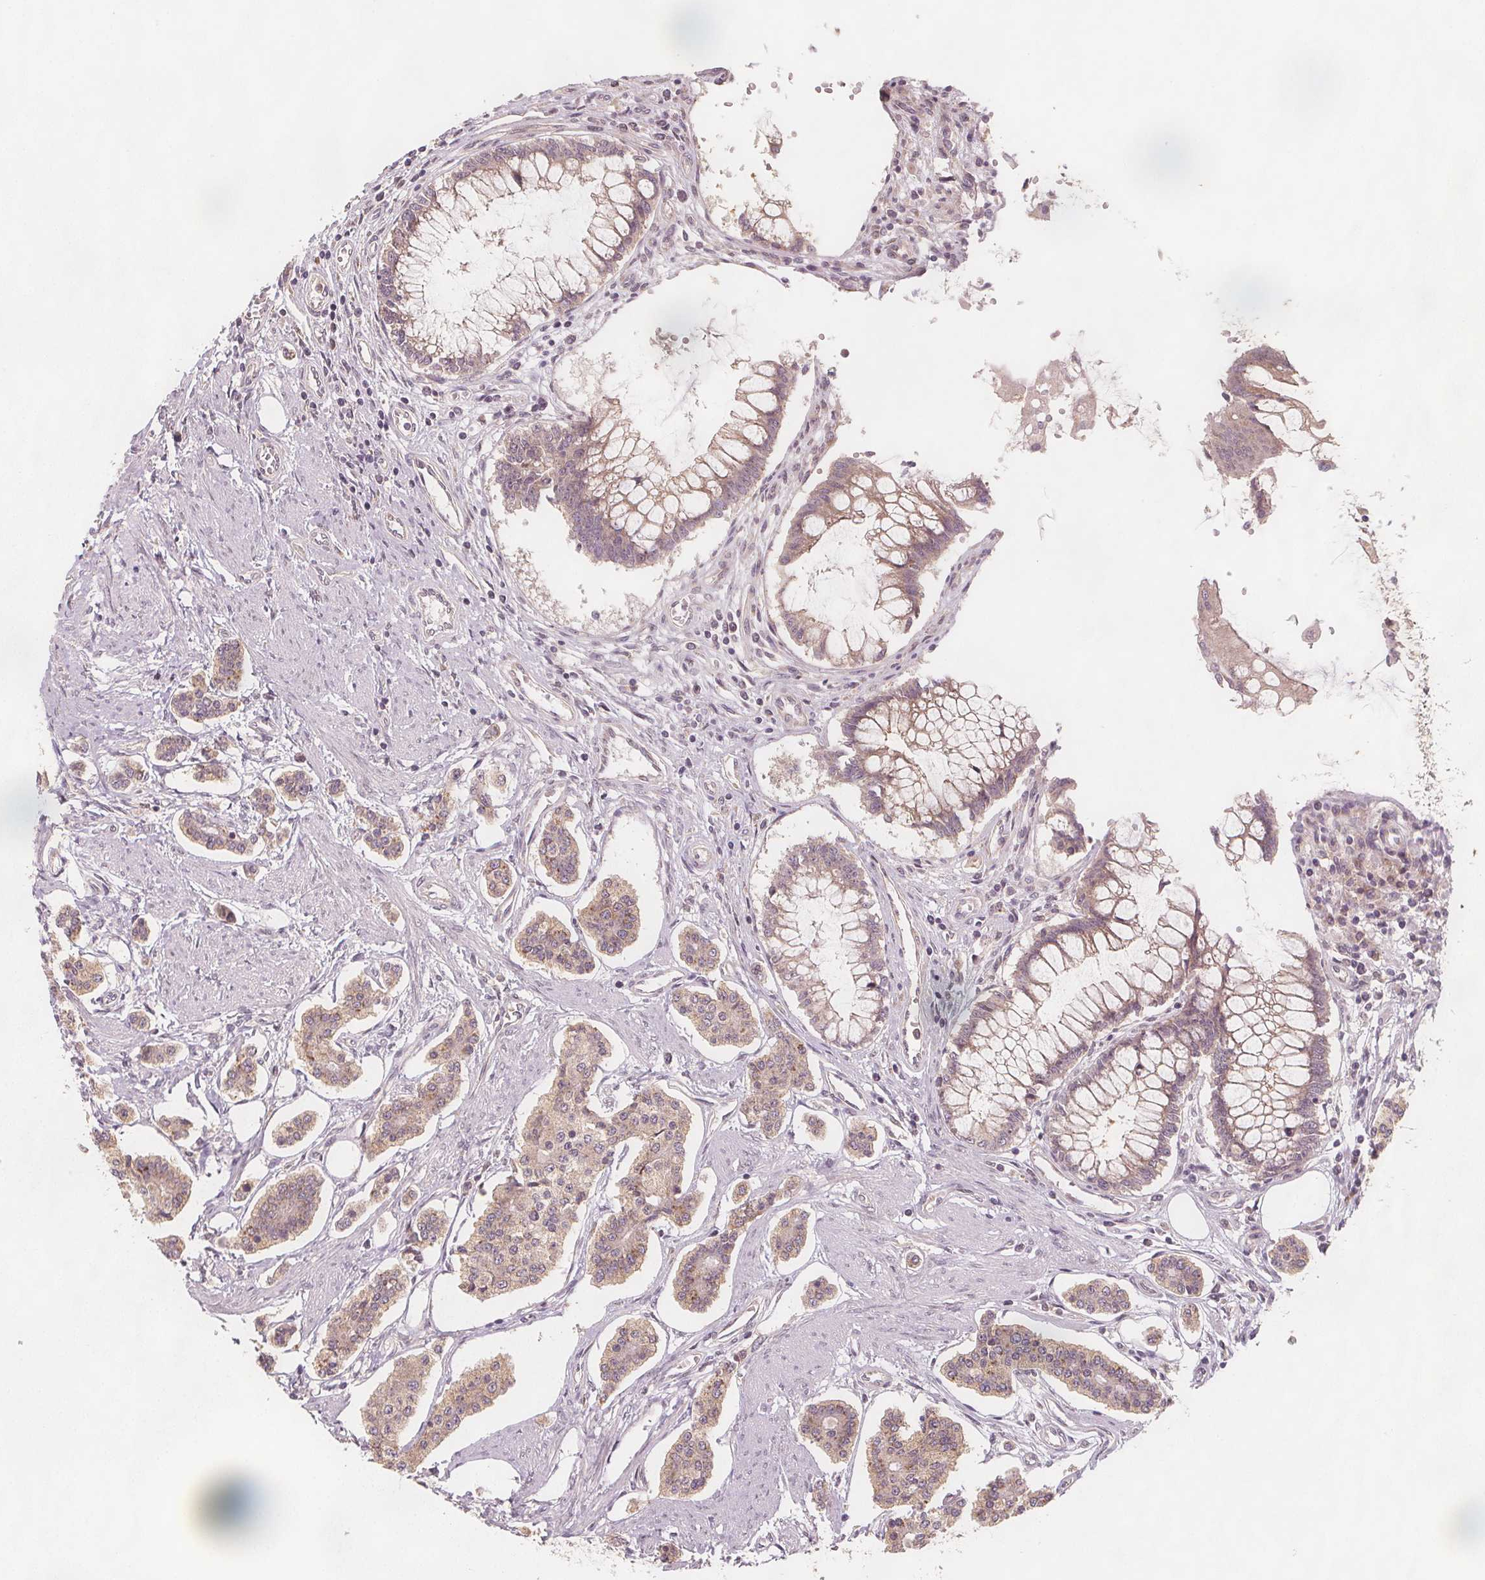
{"staining": {"intensity": "weak", "quantity": "25%-75%", "location": "cytoplasmic/membranous"}, "tissue": "carcinoid", "cell_type": "Tumor cells", "image_type": "cancer", "snomed": [{"axis": "morphology", "description": "Carcinoid, malignant, NOS"}, {"axis": "topography", "description": "Small intestine"}], "caption": "Protein expression analysis of carcinoid (malignant) demonstrates weak cytoplasmic/membranous staining in about 25%-75% of tumor cells. (IHC, brightfield microscopy, high magnification).", "gene": "NCSTN", "patient": {"sex": "female", "age": 65}}